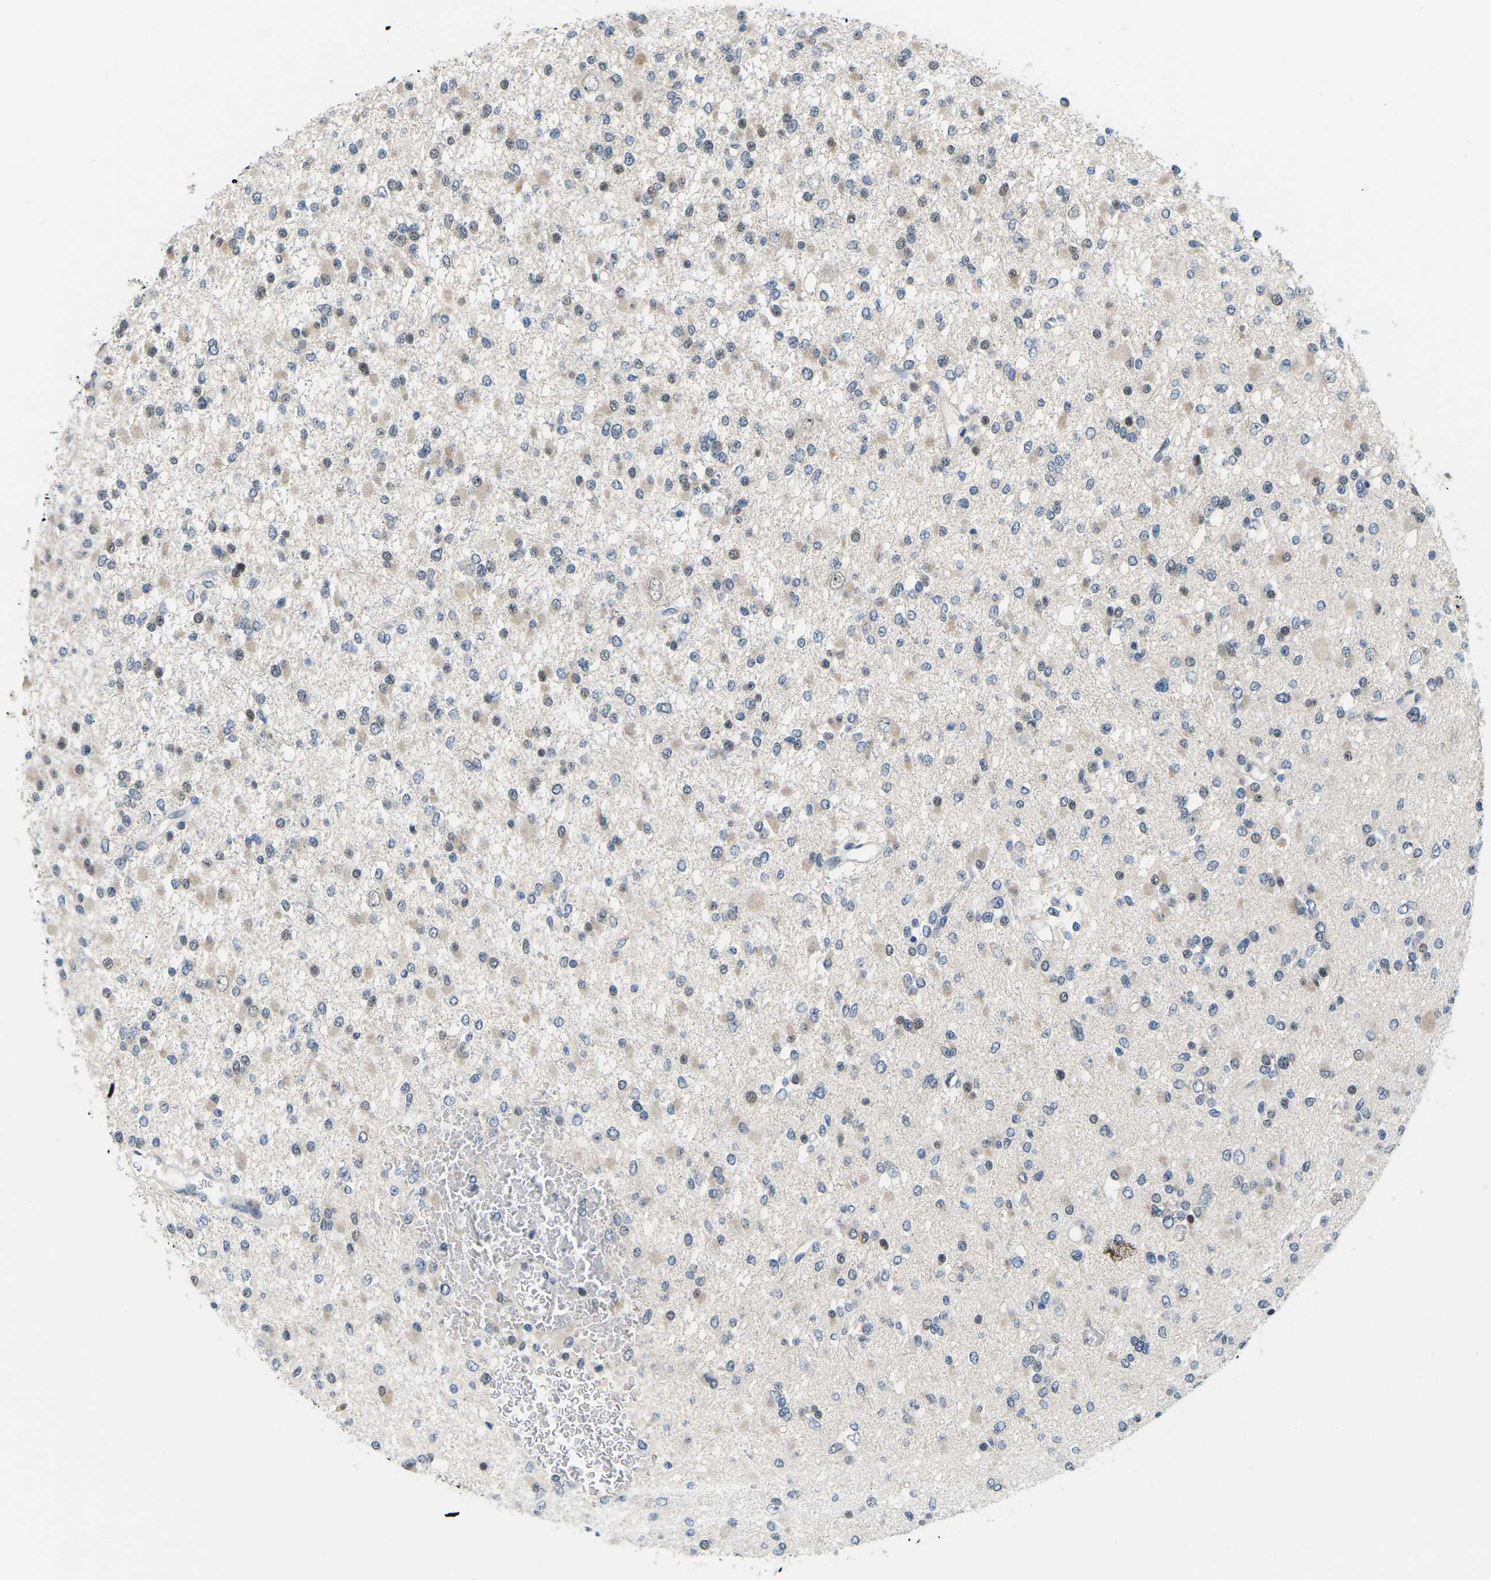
{"staining": {"intensity": "weak", "quantity": "<25%", "location": "nuclear"}, "tissue": "glioma", "cell_type": "Tumor cells", "image_type": "cancer", "snomed": [{"axis": "morphology", "description": "Glioma, malignant, Low grade"}, {"axis": "topography", "description": "Brain"}], "caption": "High power microscopy photomicrograph of an IHC micrograph of glioma, revealing no significant positivity in tumor cells.", "gene": "UBA7", "patient": {"sex": "female", "age": 22}}